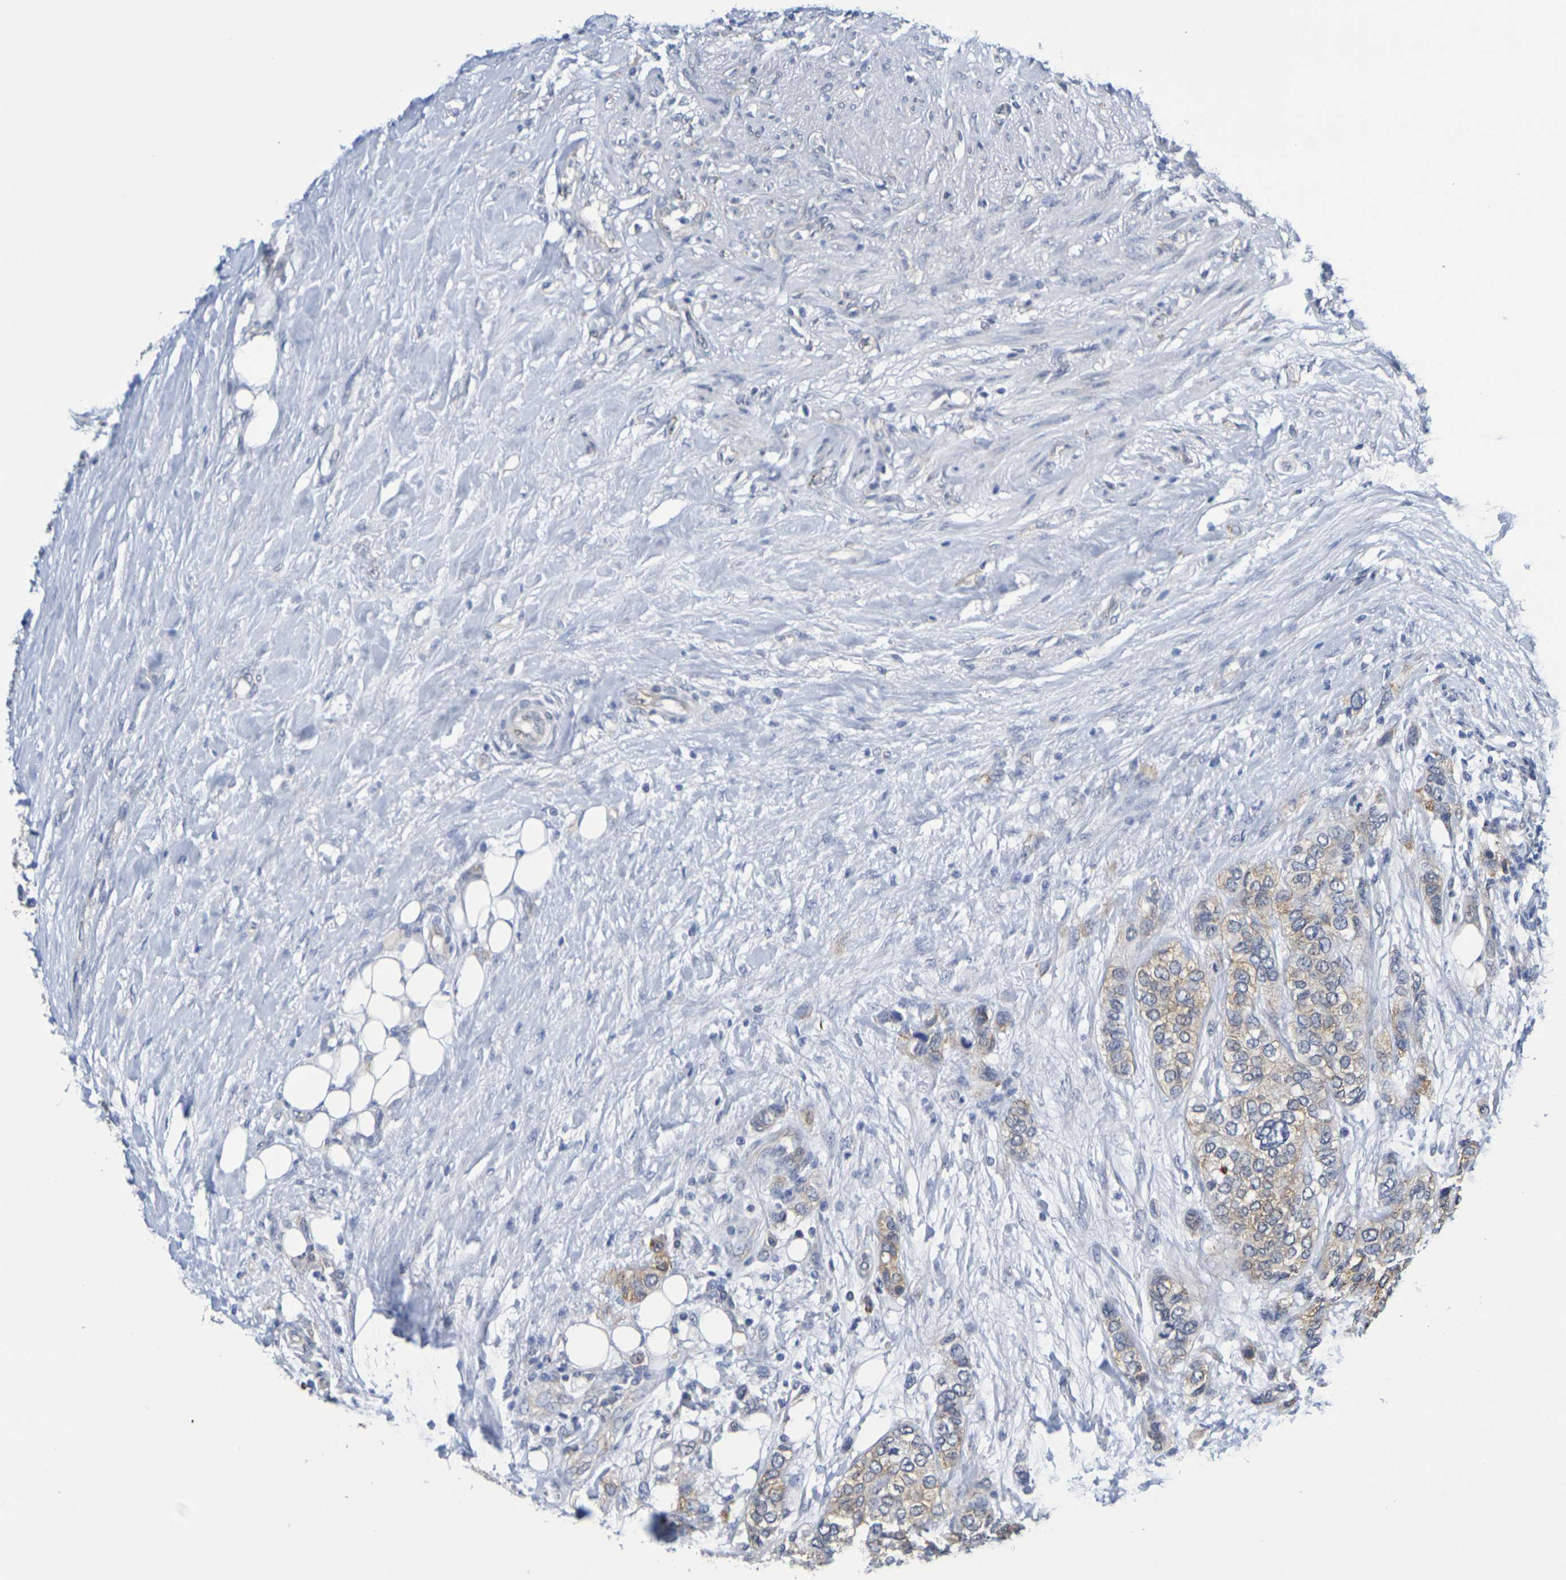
{"staining": {"intensity": "moderate", "quantity": ">75%", "location": "cytoplasmic/membranous"}, "tissue": "urothelial cancer", "cell_type": "Tumor cells", "image_type": "cancer", "snomed": [{"axis": "morphology", "description": "Urothelial carcinoma, High grade"}, {"axis": "topography", "description": "Urinary bladder"}], "caption": "High-grade urothelial carcinoma stained with a protein marker reveals moderate staining in tumor cells.", "gene": "CHRNB1", "patient": {"sex": "female", "age": 56}}